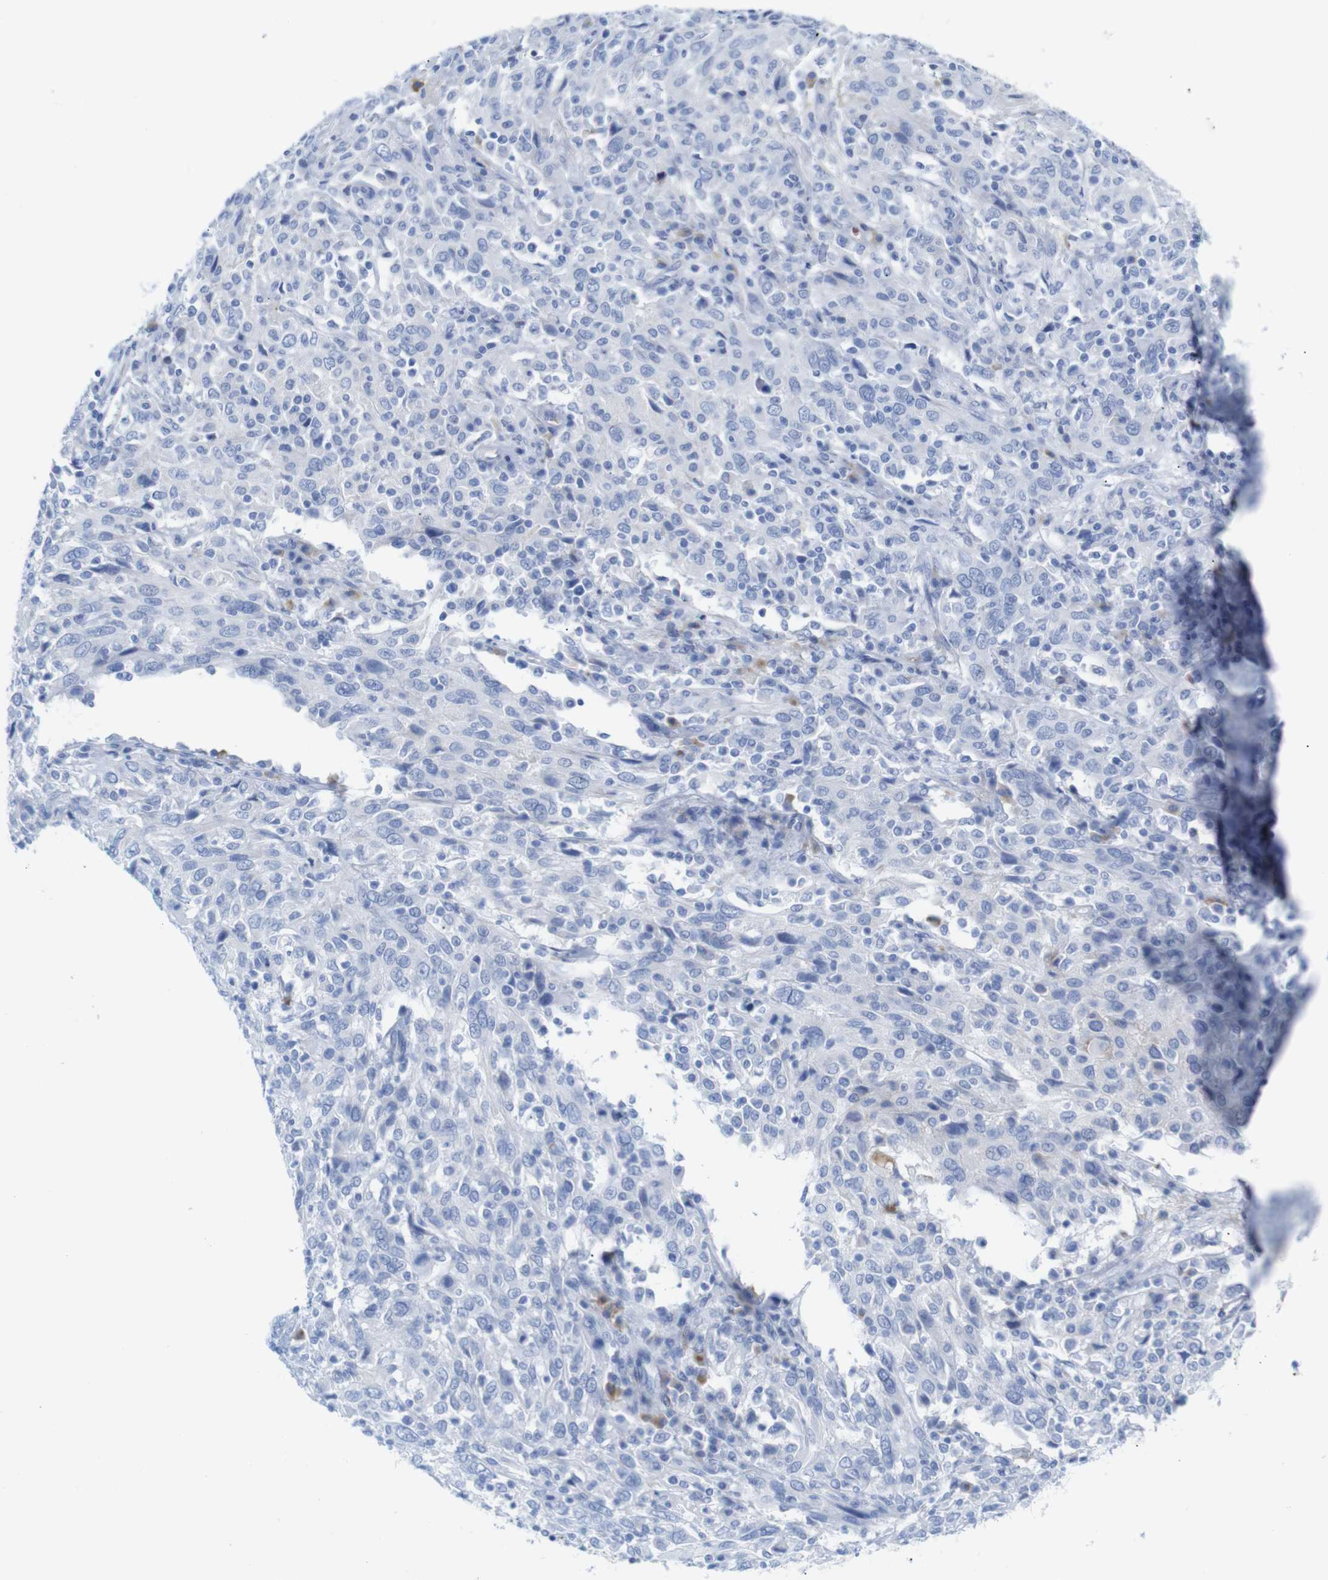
{"staining": {"intensity": "negative", "quantity": "none", "location": "none"}, "tissue": "cervical cancer", "cell_type": "Tumor cells", "image_type": "cancer", "snomed": [{"axis": "morphology", "description": "Squamous cell carcinoma, NOS"}, {"axis": "topography", "description": "Cervix"}], "caption": "This histopathology image is of cervical squamous cell carcinoma stained with IHC to label a protein in brown with the nuclei are counter-stained blue. There is no positivity in tumor cells.", "gene": "ERVMER34-1", "patient": {"sex": "female", "age": 46}}